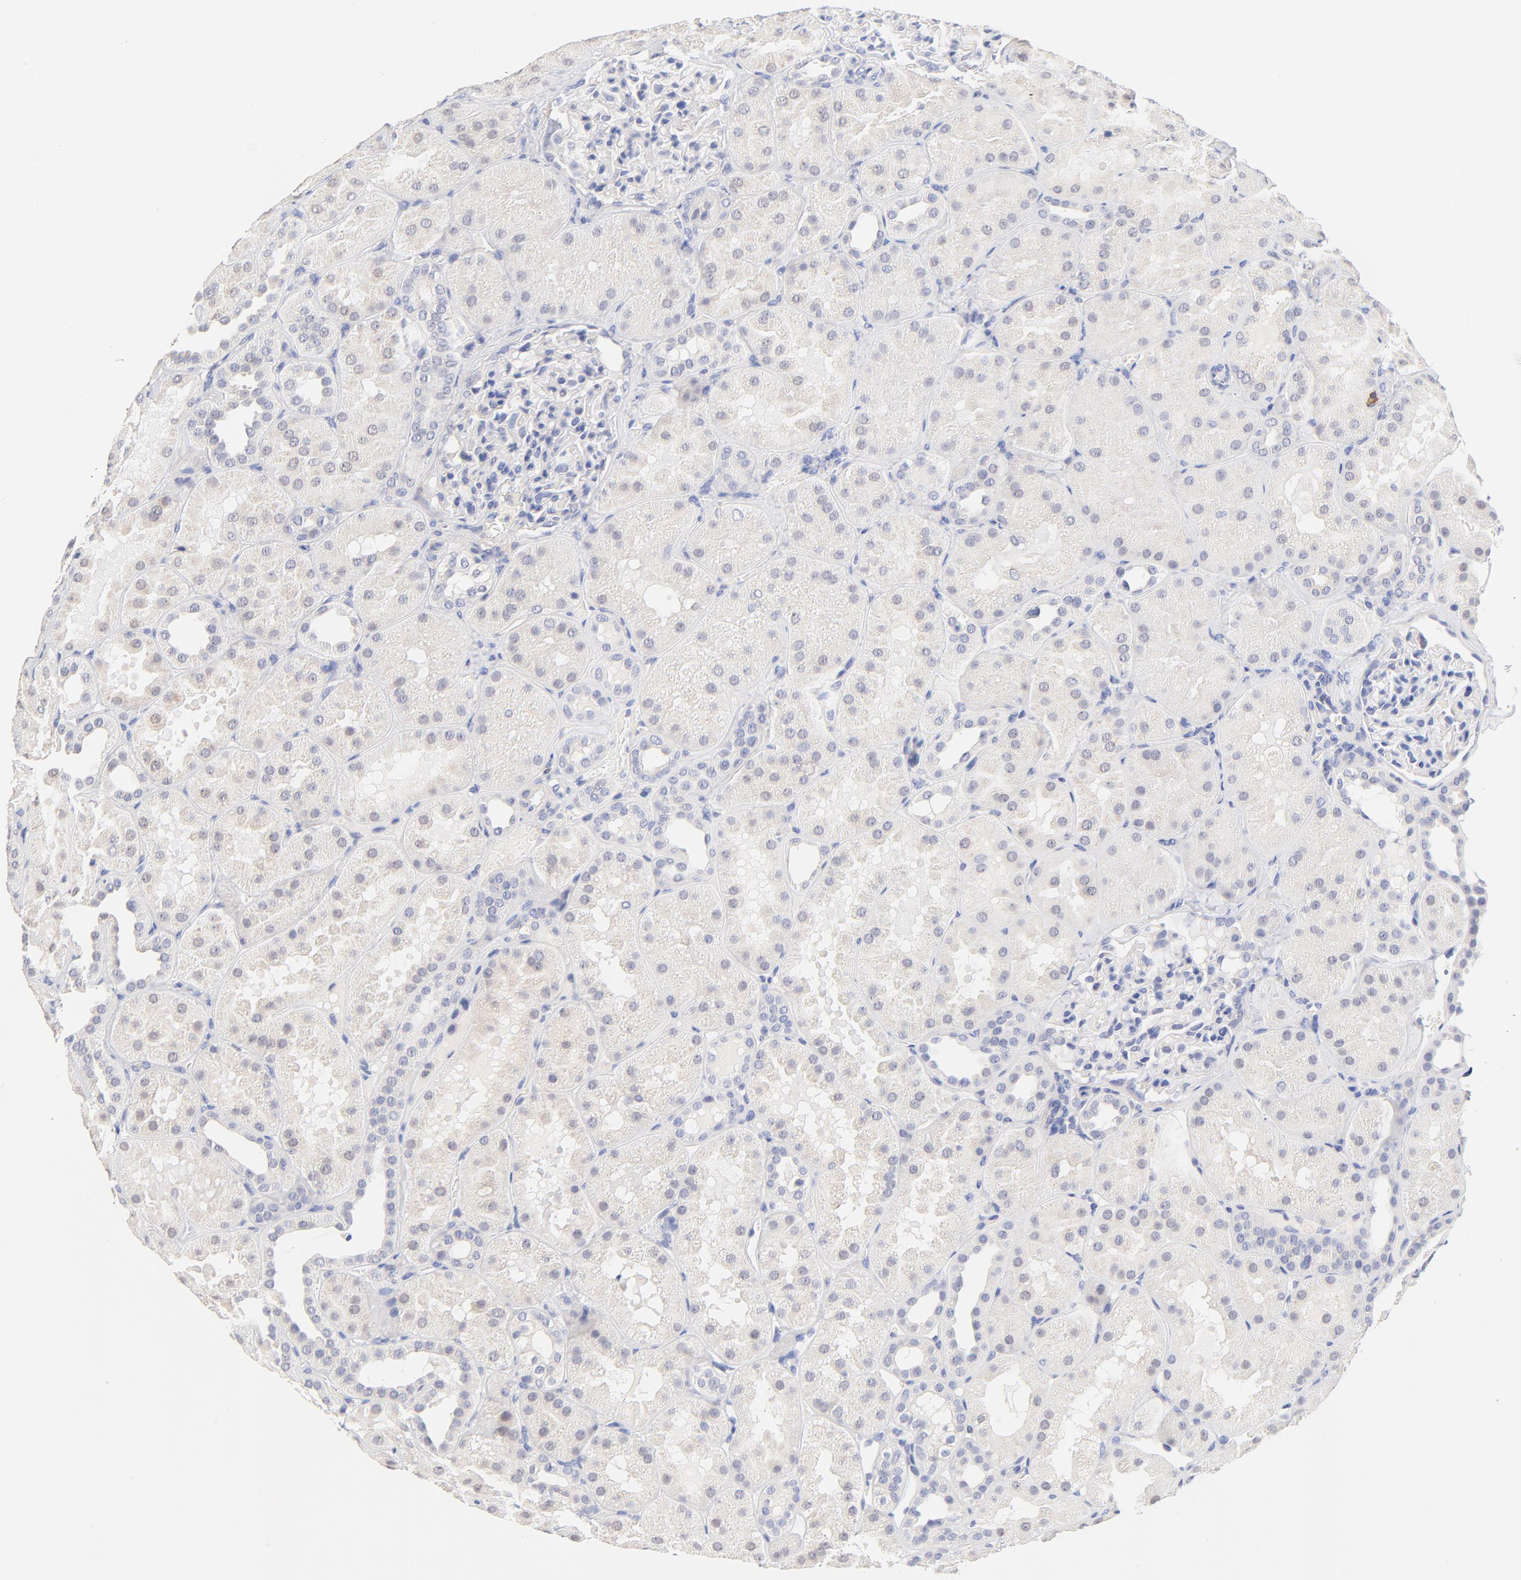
{"staining": {"intensity": "negative", "quantity": "none", "location": "none"}, "tissue": "kidney", "cell_type": "Cells in glomeruli", "image_type": "normal", "snomed": [{"axis": "morphology", "description": "Normal tissue, NOS"}, {"axis": "topography", "description": "Kidney"}], "caption": "Immunohistochemistry (IHC) image of unremarkable kidney stained for a protein (brown), which displays no expression in cells in glomeruli.", "gene": "TWNK", "patient": {"sex": "male", "age": 28}}